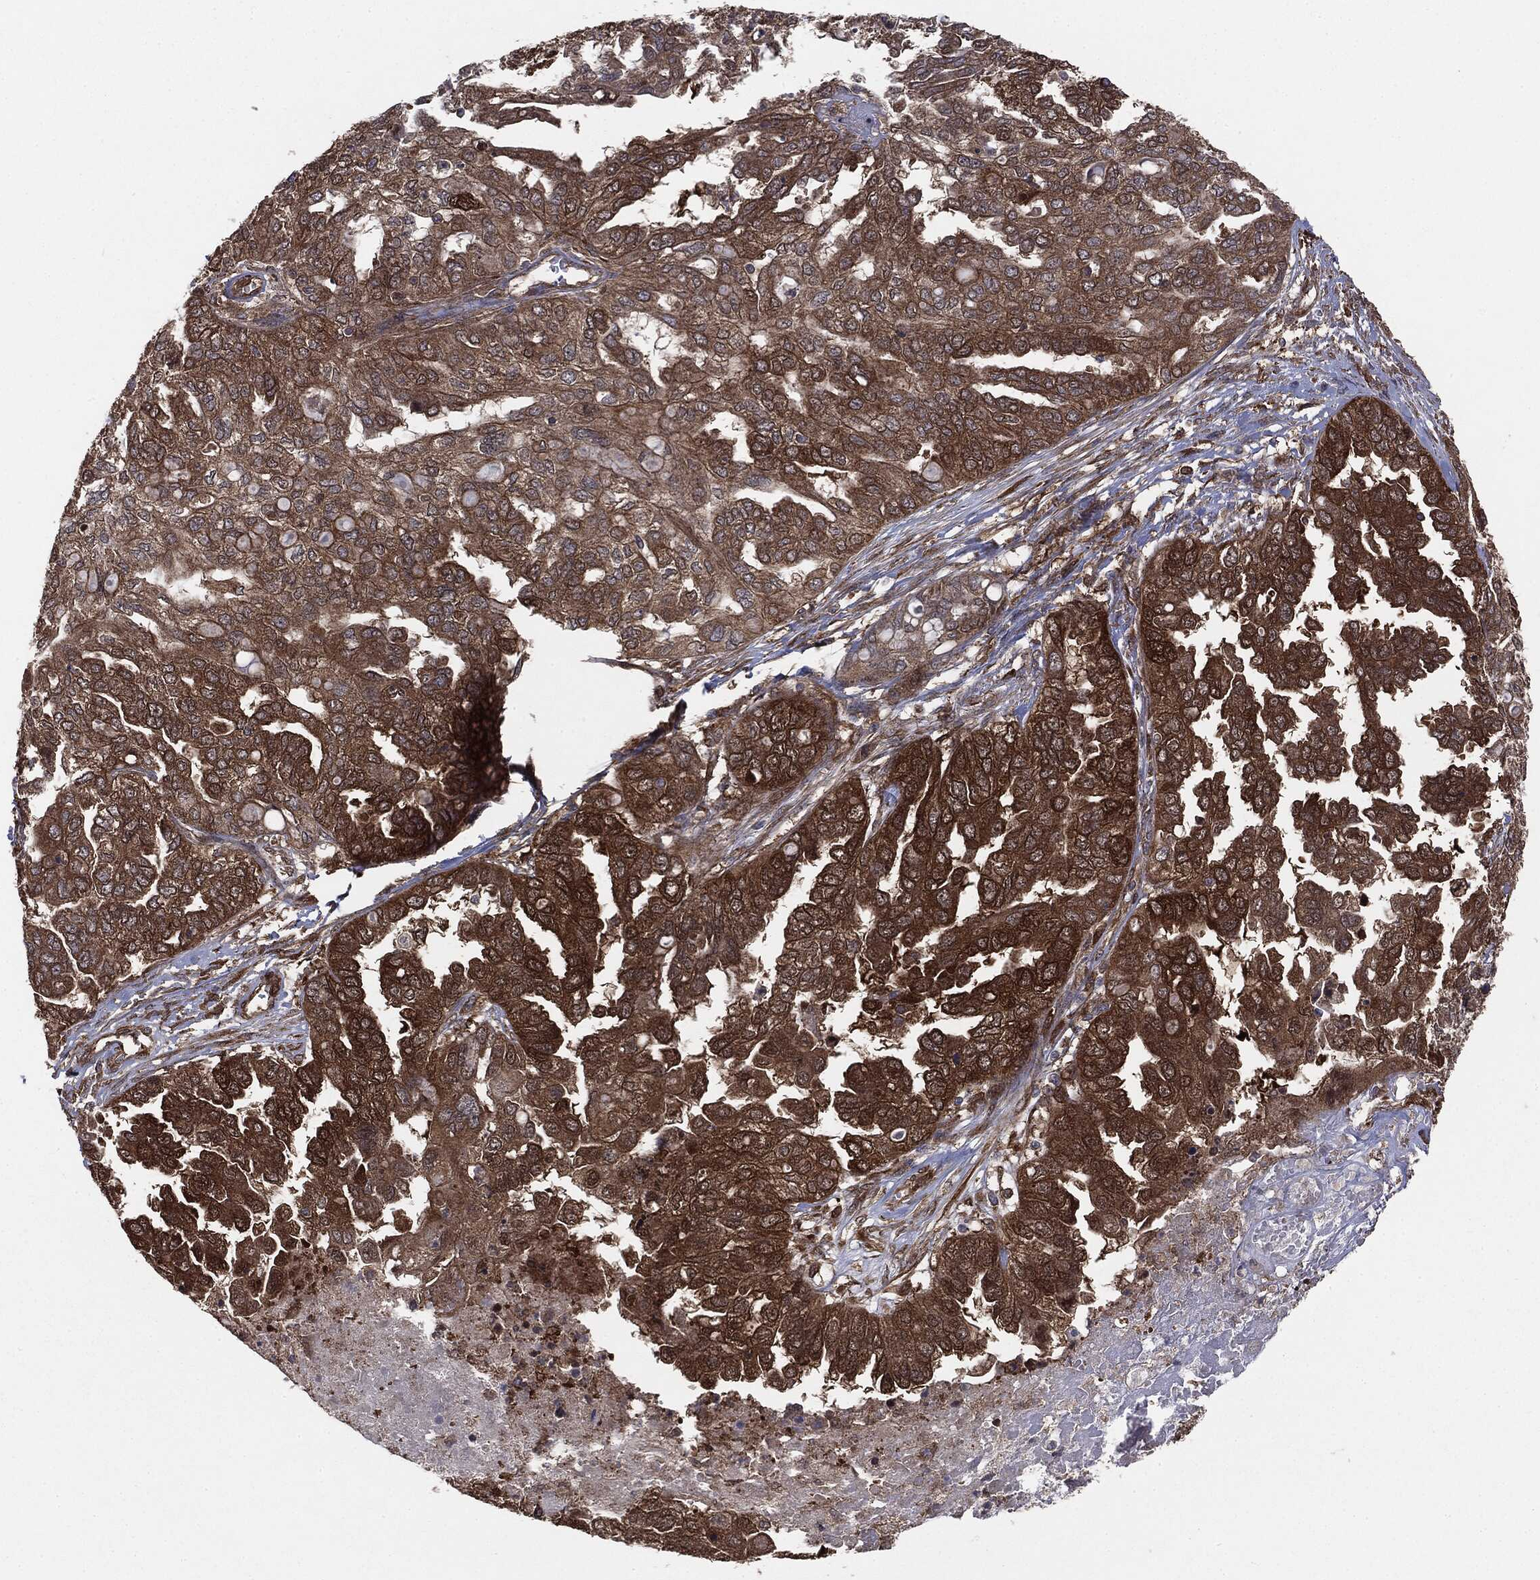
{"staining": {"intensity": "strong", "quantity": "25%-75%", "location": "cytoplasmic/membranous"}, "tissue": "ovarian cancer", "cell_type": "Tumor cells", "image_type": "cancer", "snomed": [{"axis": "morphology", "description": "Cystadenocarcinoma, serous, NOS"}, {"axis": "topography", "description": "Ovary"}], "caption": "IHC of ovarian serous cystadenocarcinoma shows high levels of strong cytoplasmic/membranous expression in approximately 25%-75% of tumor cells. (DAB (3,3'-diaminobenzidine) IHC, brown staining for protein, blue staining for nuclei).", "gene": "NME1", "patient": {"sex": "female", "age": 53}}